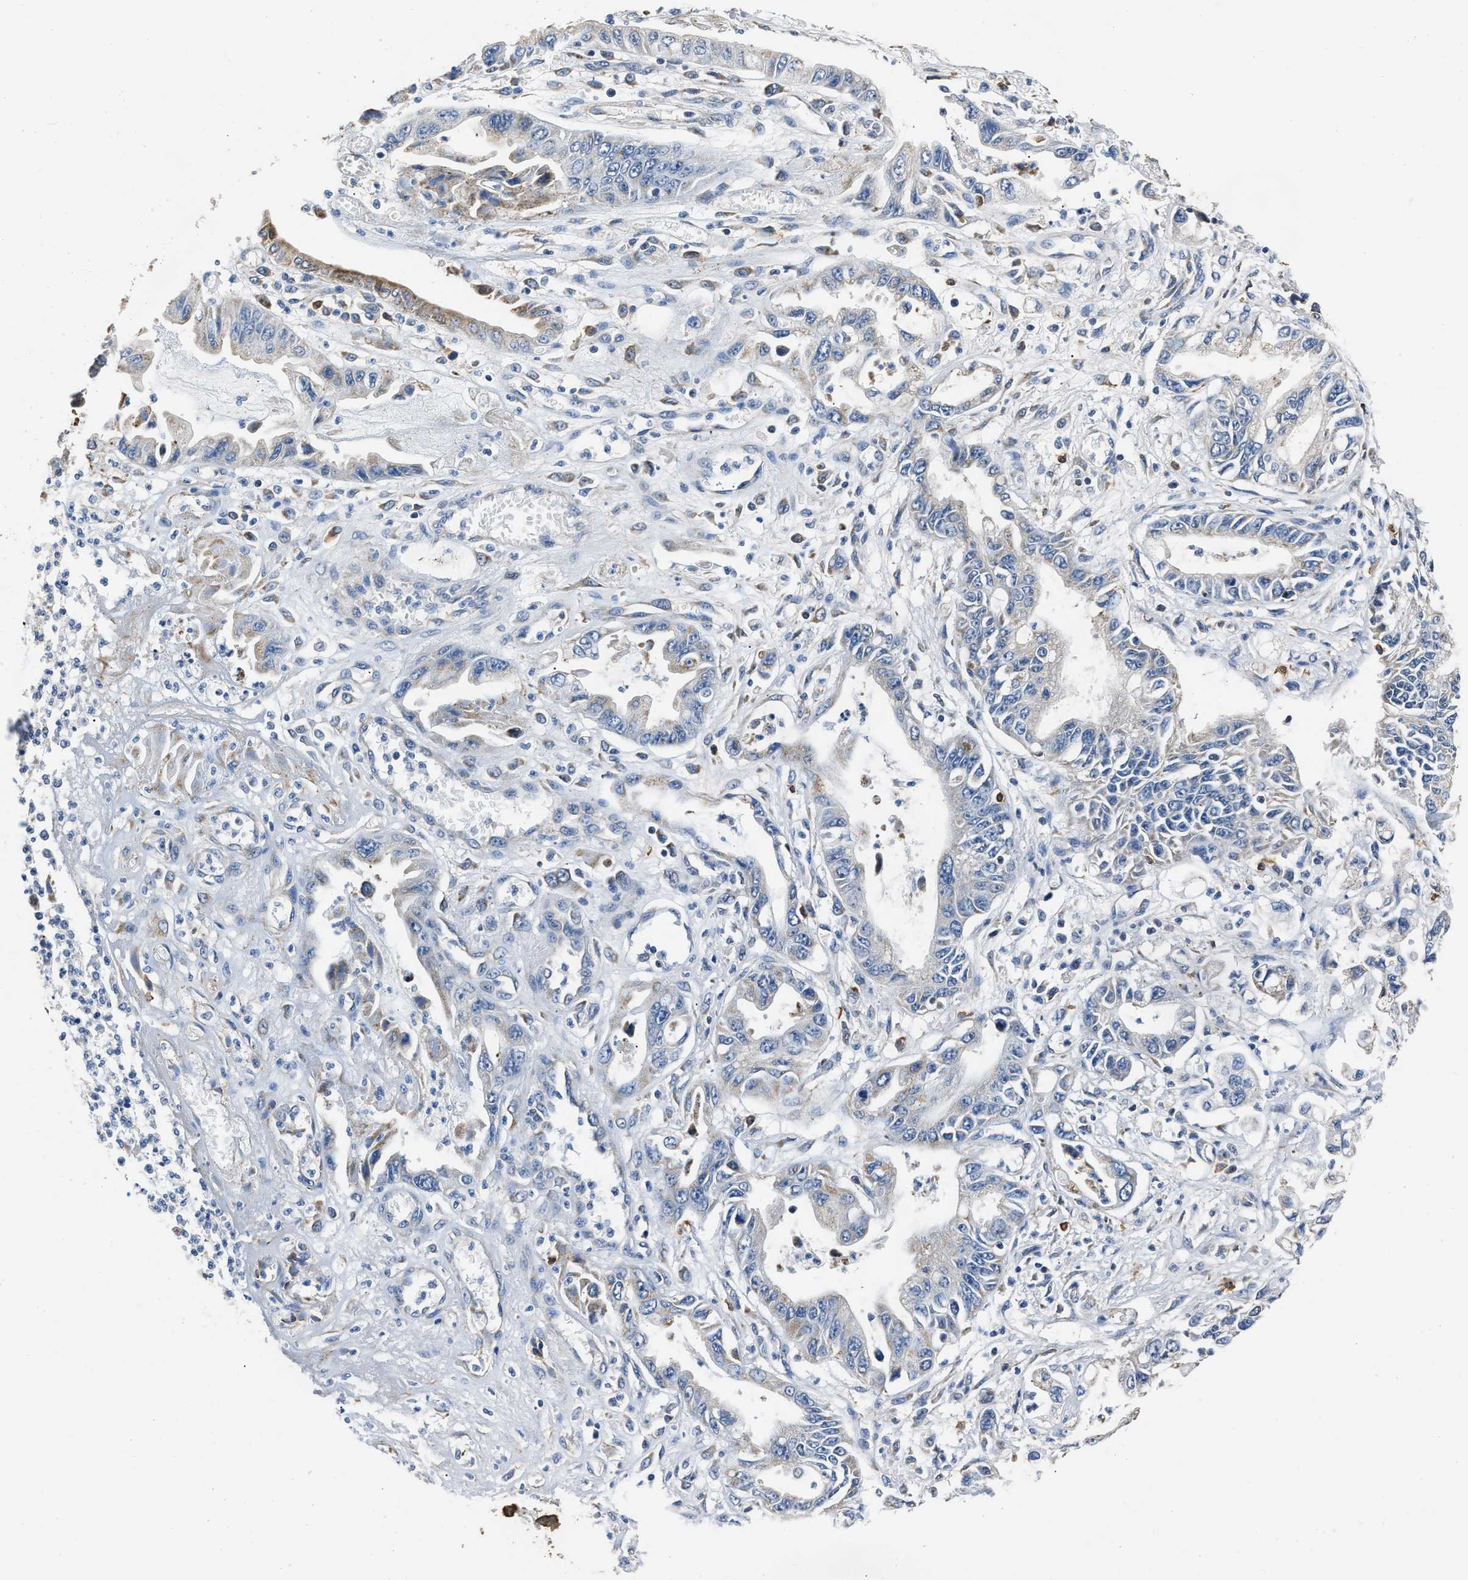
{"staining": {"intensity": "weak", "quantity": "<25%", "location": "cytoplasmic/membranous"}, "tissue": "pancreatic cancer", "cell_type": "Tumor cells", "image_type": "cancer", "snomed": [{"axis": "morphology", "description": "Adenocarcinoma, NOS"}, {"axis": "topography", "description": "Pancreas"}], "caption": "High magnification brightfield microscopy of pancreatic cancer (adenocarcinoma) stained with DAB (brown) and counterstained with hematoxylin (blue): tumor cells show no significant expression.", "gene": "NSUN5", "patient": {"sex": "male", "age": 56}}